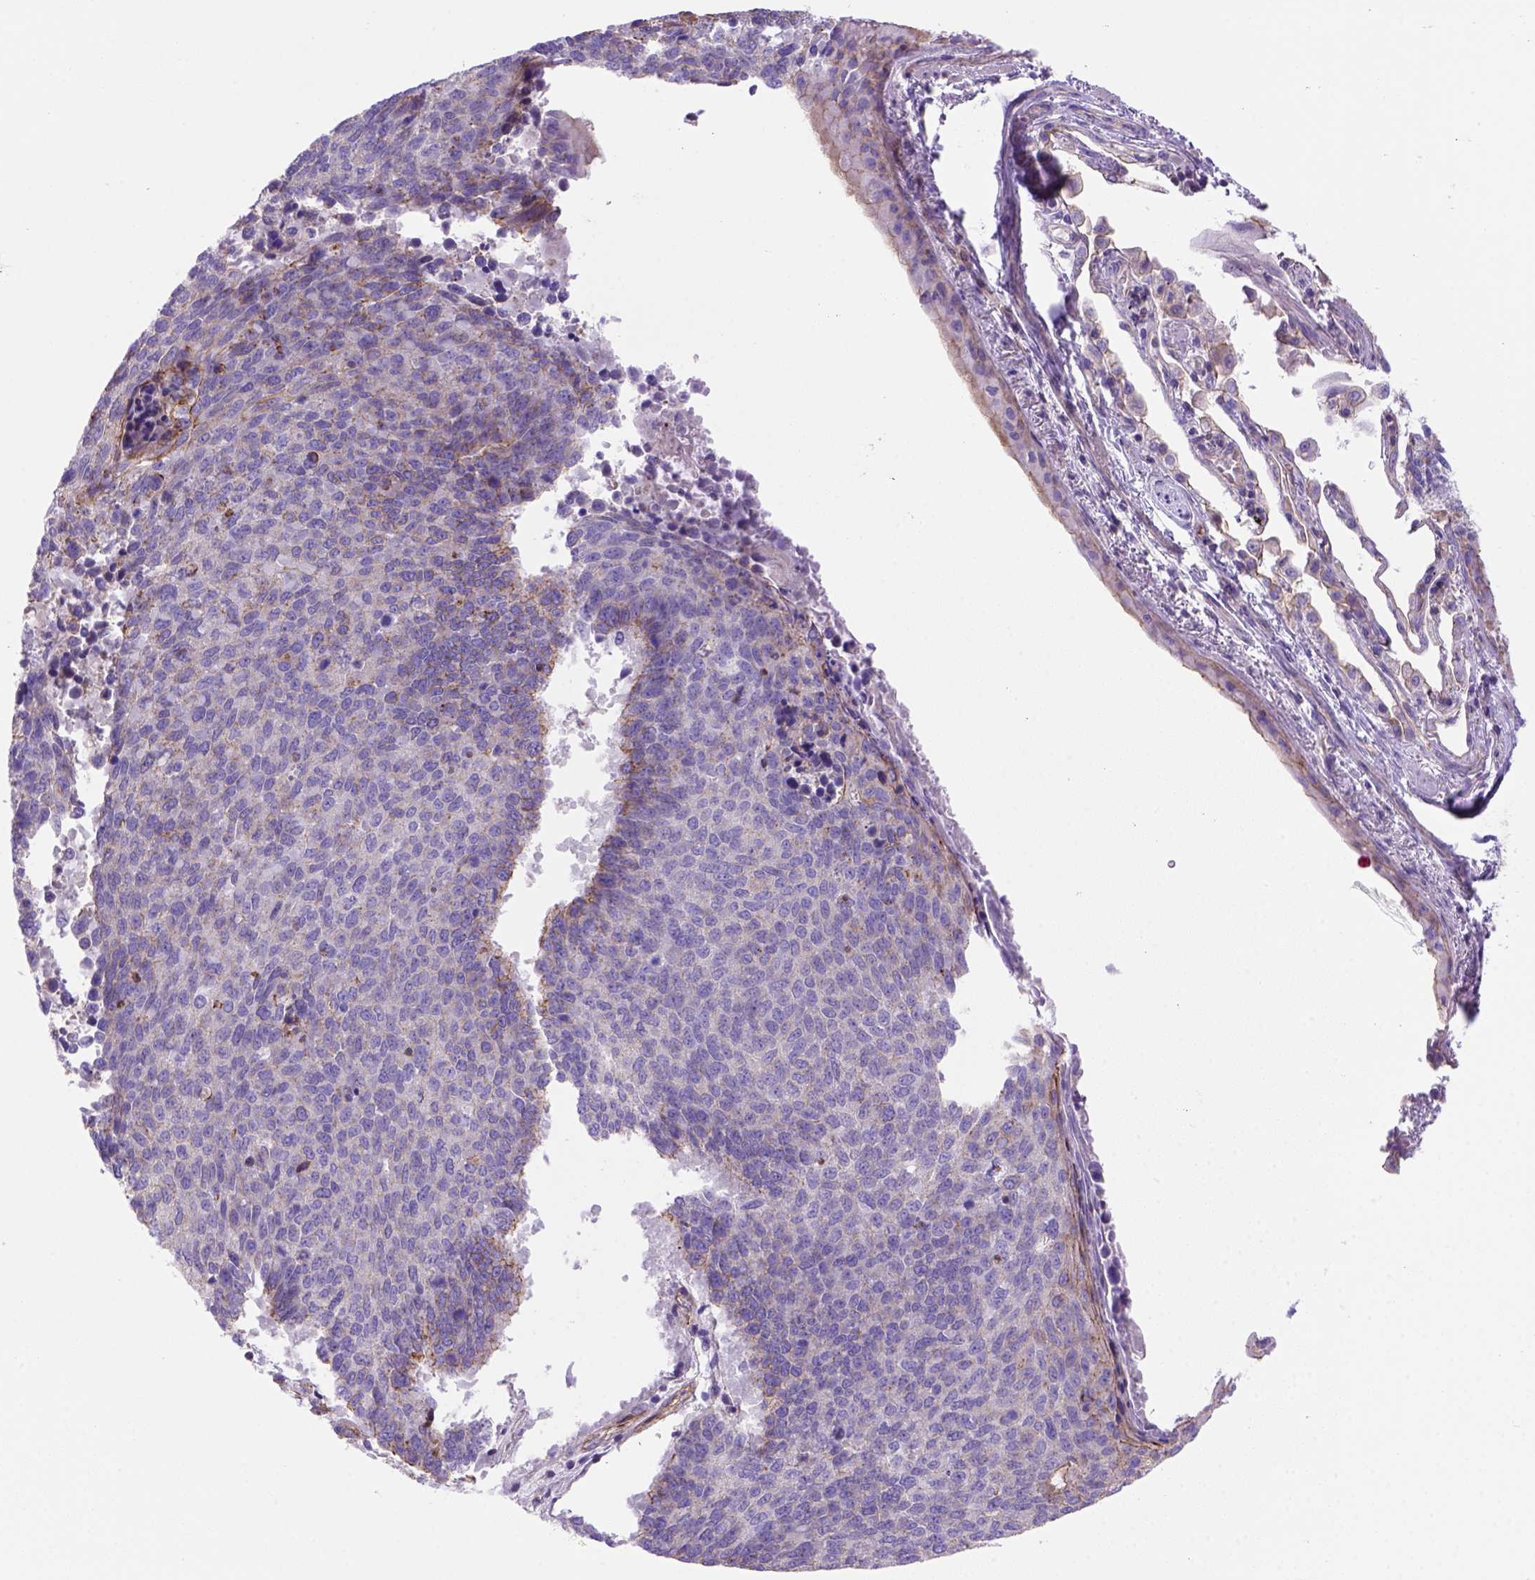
{"staining": {"intensity": "moderate", "quantity": "<25%", "location": "cytoplasmic/membranous"}, "tissue": "lung cancer", "cell_type": "Tumor cells", "image_type": "cancer", "snomed": [{"axis": "morphology", "description": "Squamous cell carcinoma, NOS"}, {"axis": "topography", "description": "Lung"}], "caption": "Protein expression by immunohistochemistry displays moderate cytoplasmic/membranous expression in about <25% of tumor cells in lung cancer. The staining was performed using DAB to visualize the protein expression in brown, while the nuclei were stained in blue with hematoxylin (Magnification: 20x).", "gene": "PEX12", "patient": {"sex": "male", "age": 73}}